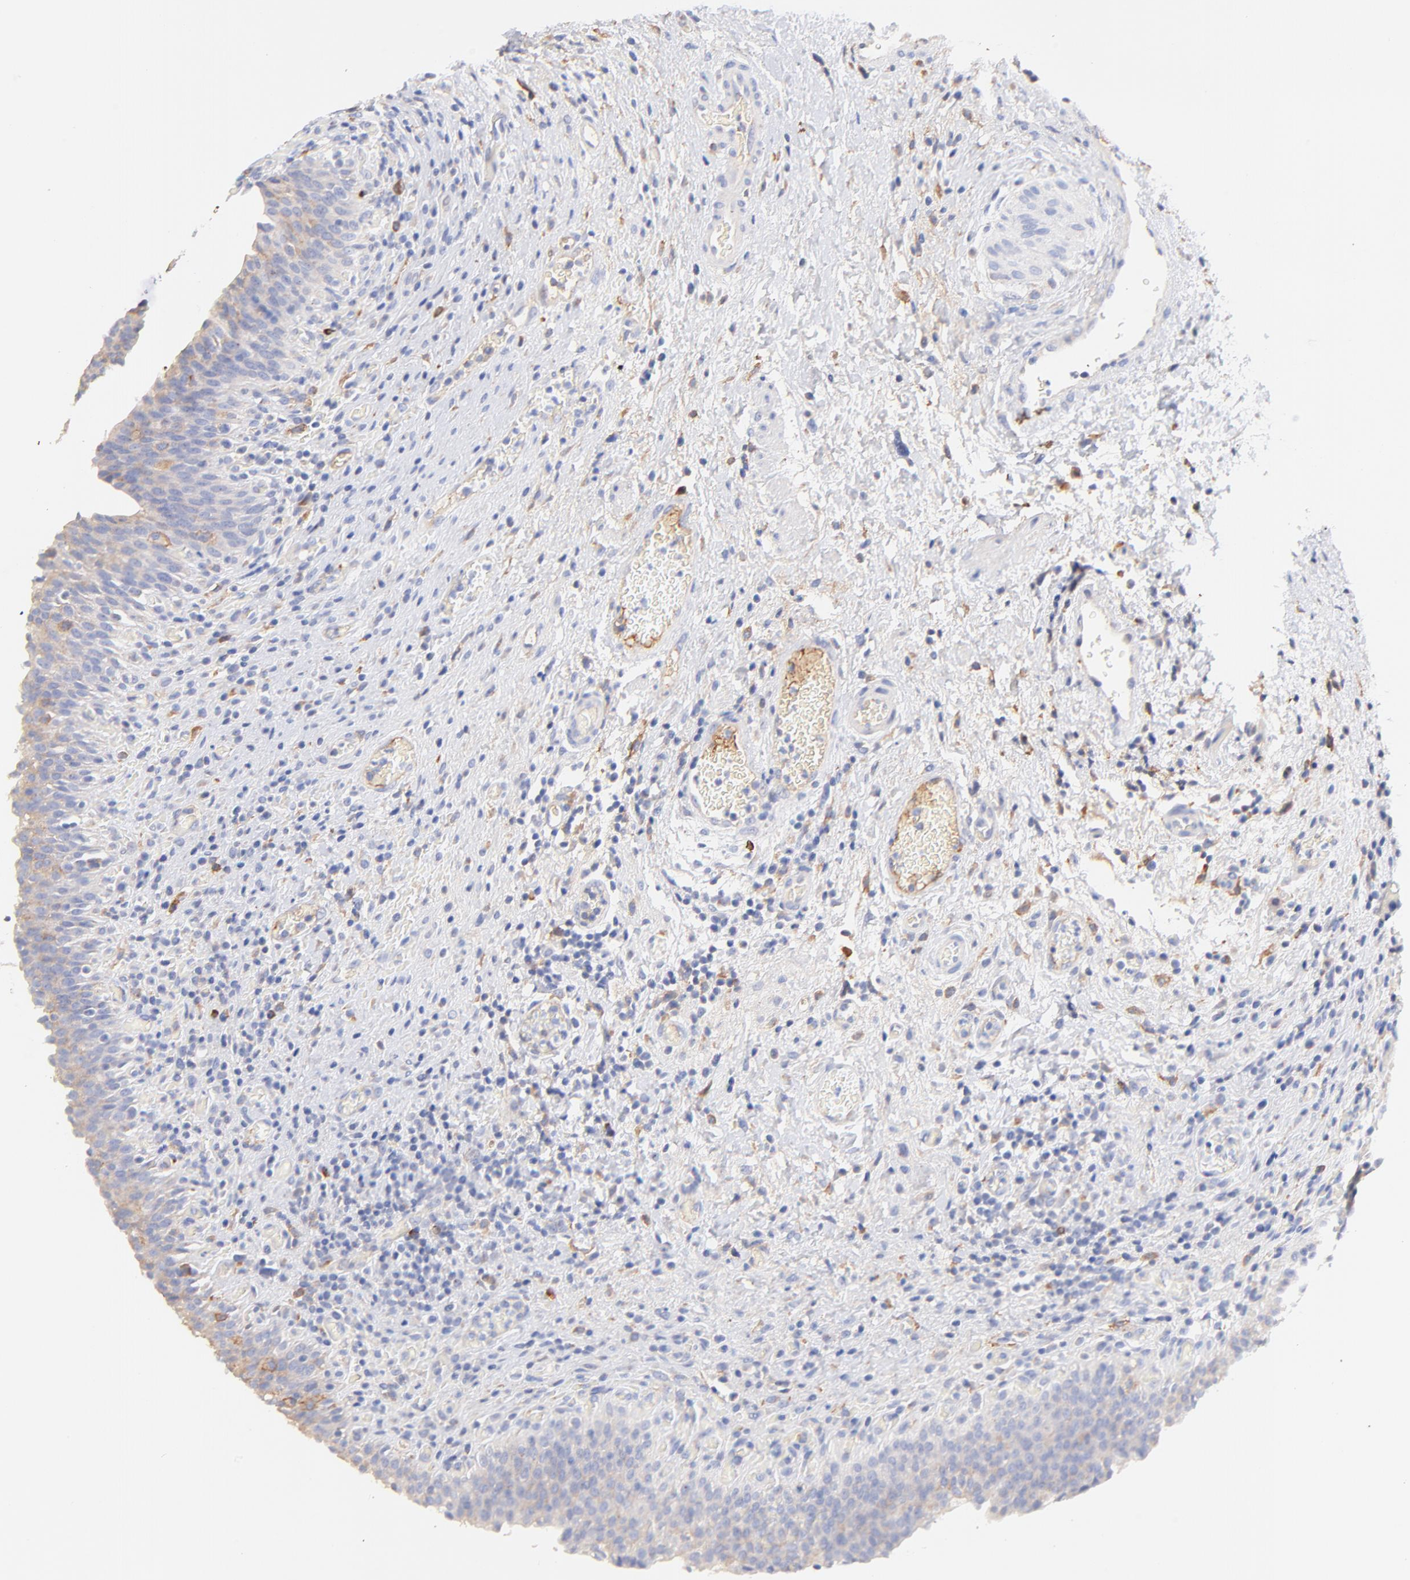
{"staining": {"intensity": "weak", "quantity": "25%-75%", "location": "cytoplasmic/membranous"}, "tissue": "urinary bladder", "cell_type": "Urothelial cells", "image_type": "normal", "snomed": [{"axis": "morphology", "description": "Normal tissue, NOS"}, {"axis": "morphology", "description": "Urothelial carcinoma, High grade"}, {"axis": "topography", "description": "Urinary bladder"}], "caption": "Approximately 25%-75% of urothelial cells in unremarkable urinary bladder exhibit weak cytoplasmic/membranous protein staining as visualized by brown immunohistochemical staining.", "gene": "IGLV7", "patient": {"sex": "male", "age": 51}}